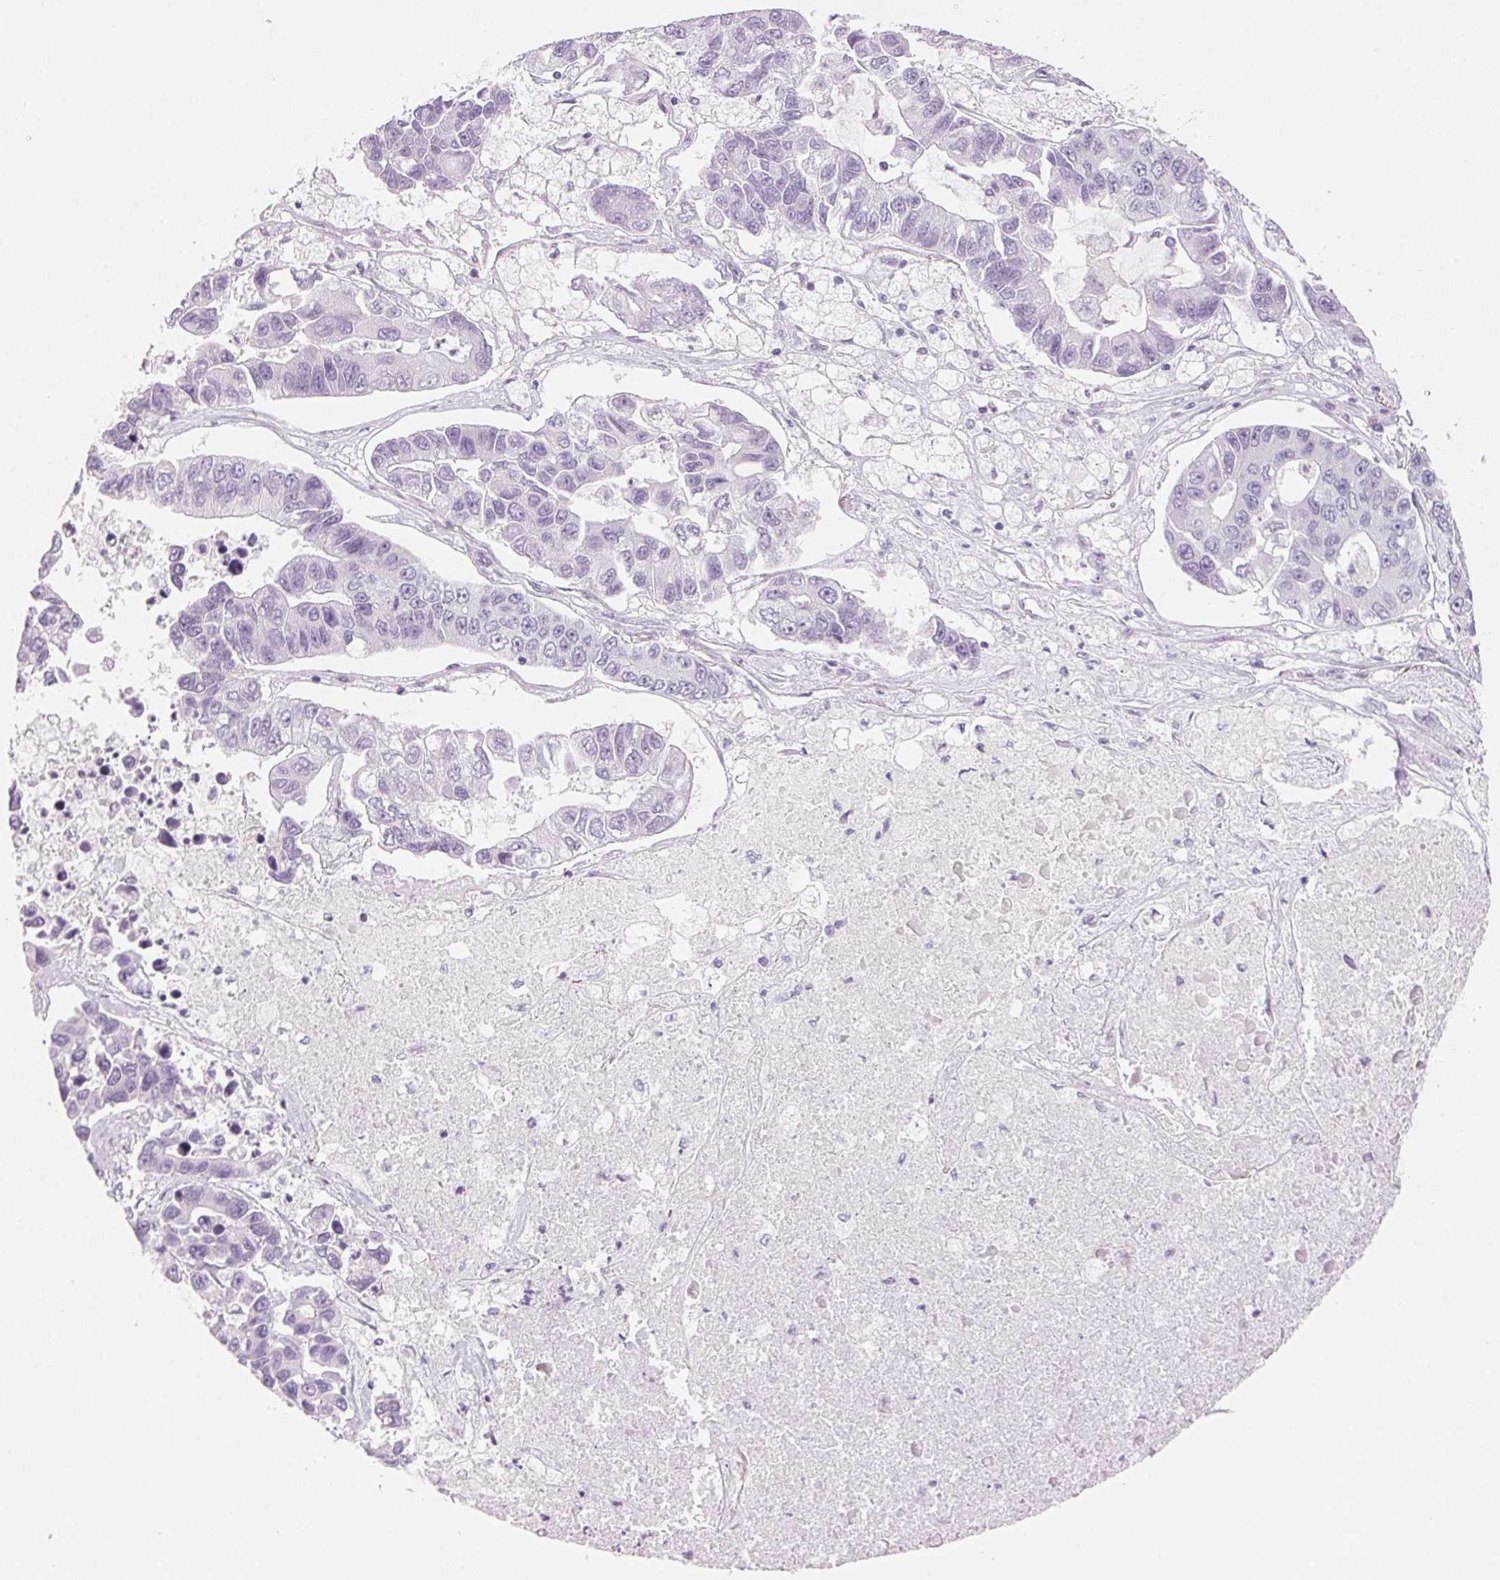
{"staining": {"intensity": "negative", "quantity": "none", "location": "none"}, "tissue": "lung cancer", "cell_type": "Tumor cells", "image_type": "cancer", "snomed": [{"axis": "morphology", "description": "Adenocarcinoma, NOS"}, {"axis": "topography", "description": "Bronchus"}, {"axis": "topography", "description": "Lung"}], "caption": "Immunohistochemical staining of lung adenocarcinoma exhibits no significant expression in tumor cells. (DAB (3,3'-diaminobenzidine) immunohistochemistry, high magnification).", "gene": "HOXB13", "patient": {"sex": "female", "age": 51}}